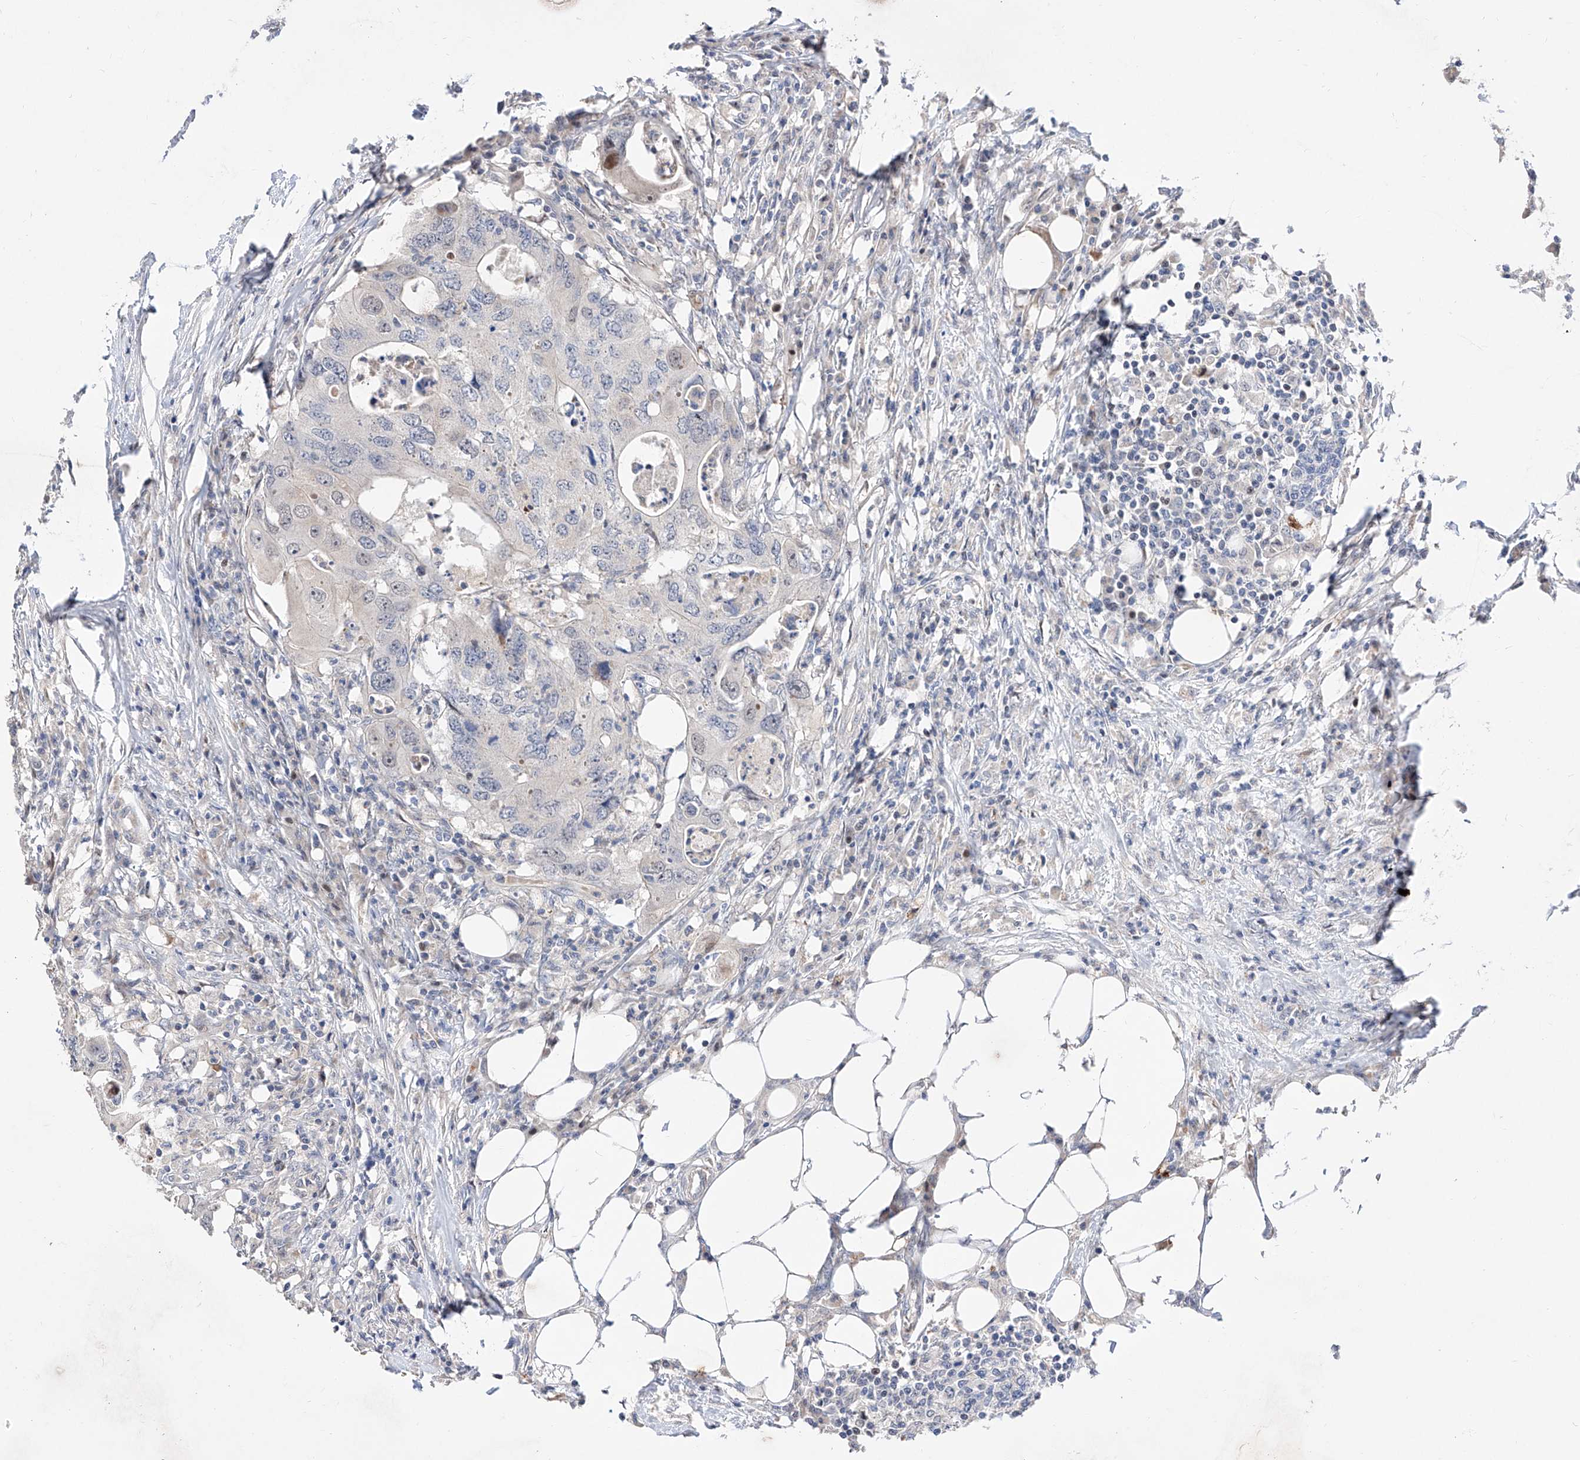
{"staining": {"intensity": "negative", "quantity": "none", "location": "none"}, "tissue": "colorectal cancer", "cell_type": "Tumor cells", "image_type": "cancer", "snomed": [{"axis": "morphology", "description": "Adenocarcinoma, NOS"}, {"axis": "topography", "description": "Colon"}], "caption": "Immunohistochemistry (IHC) of colorectal cancer displays no positivity in tumor cells. The staining is performed using DAB brown chromogen with nuclei counter-stained in using hematoxylin.", "gene": "FUCA2", "patient": {"sex": "male", "age": 71}}